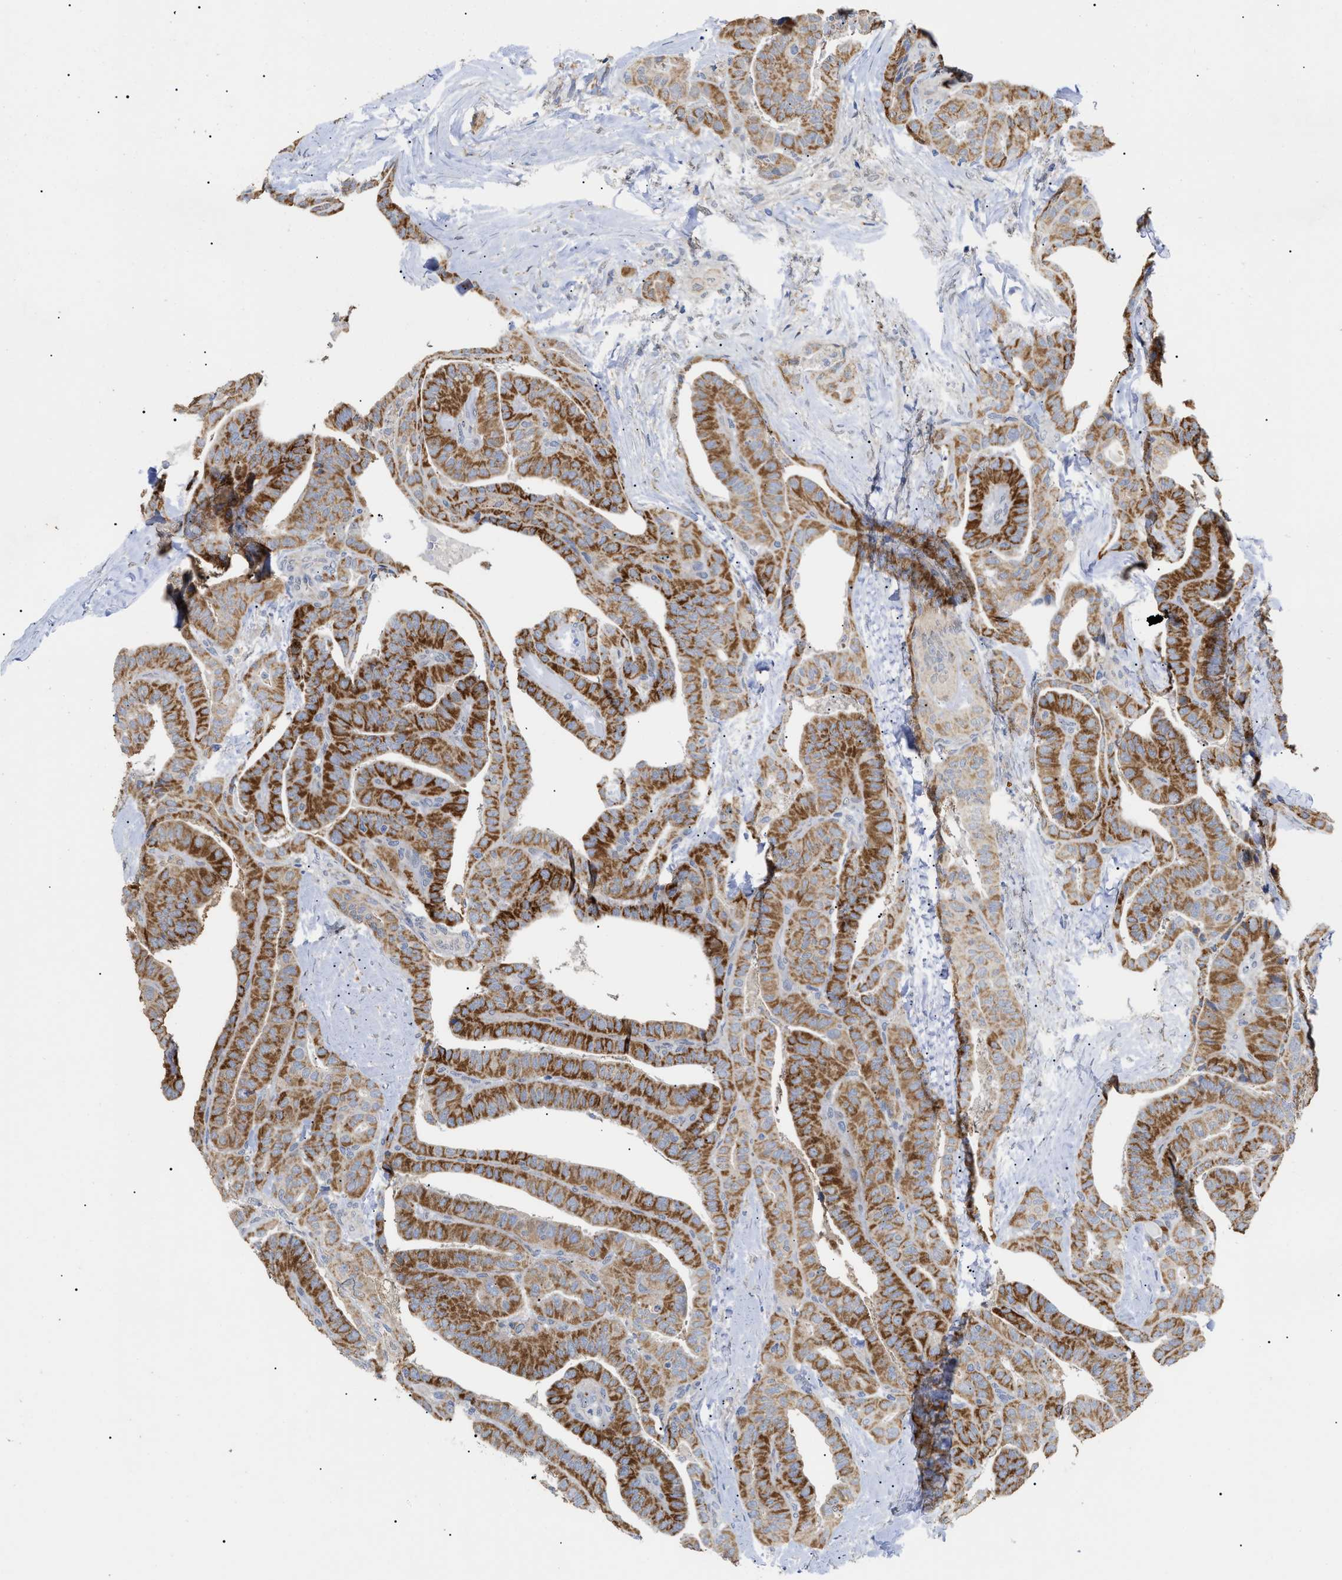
{"staining": {"intensity": "strong", "quantity": ">75%", "location": "cytoplasmic/membranous"}, "tissue": "thyroid cancer", "cell_type": "Tumor cells", "image_type": "cancer", "snomed": [{"axis": "morphology", "description": "Papillary adenocarcinoma, NOS"}, {"axis": "topography", "description": "Thyroid gland"}], "caption": "Thyroid papillary adenocarcinoma stained with a brown dye displays strong cytoplasmic/membranous positive positivity in about >75% of tumor cells.", "gene": "SFXN5", "patient": {"sex": "male", "age": 77}}